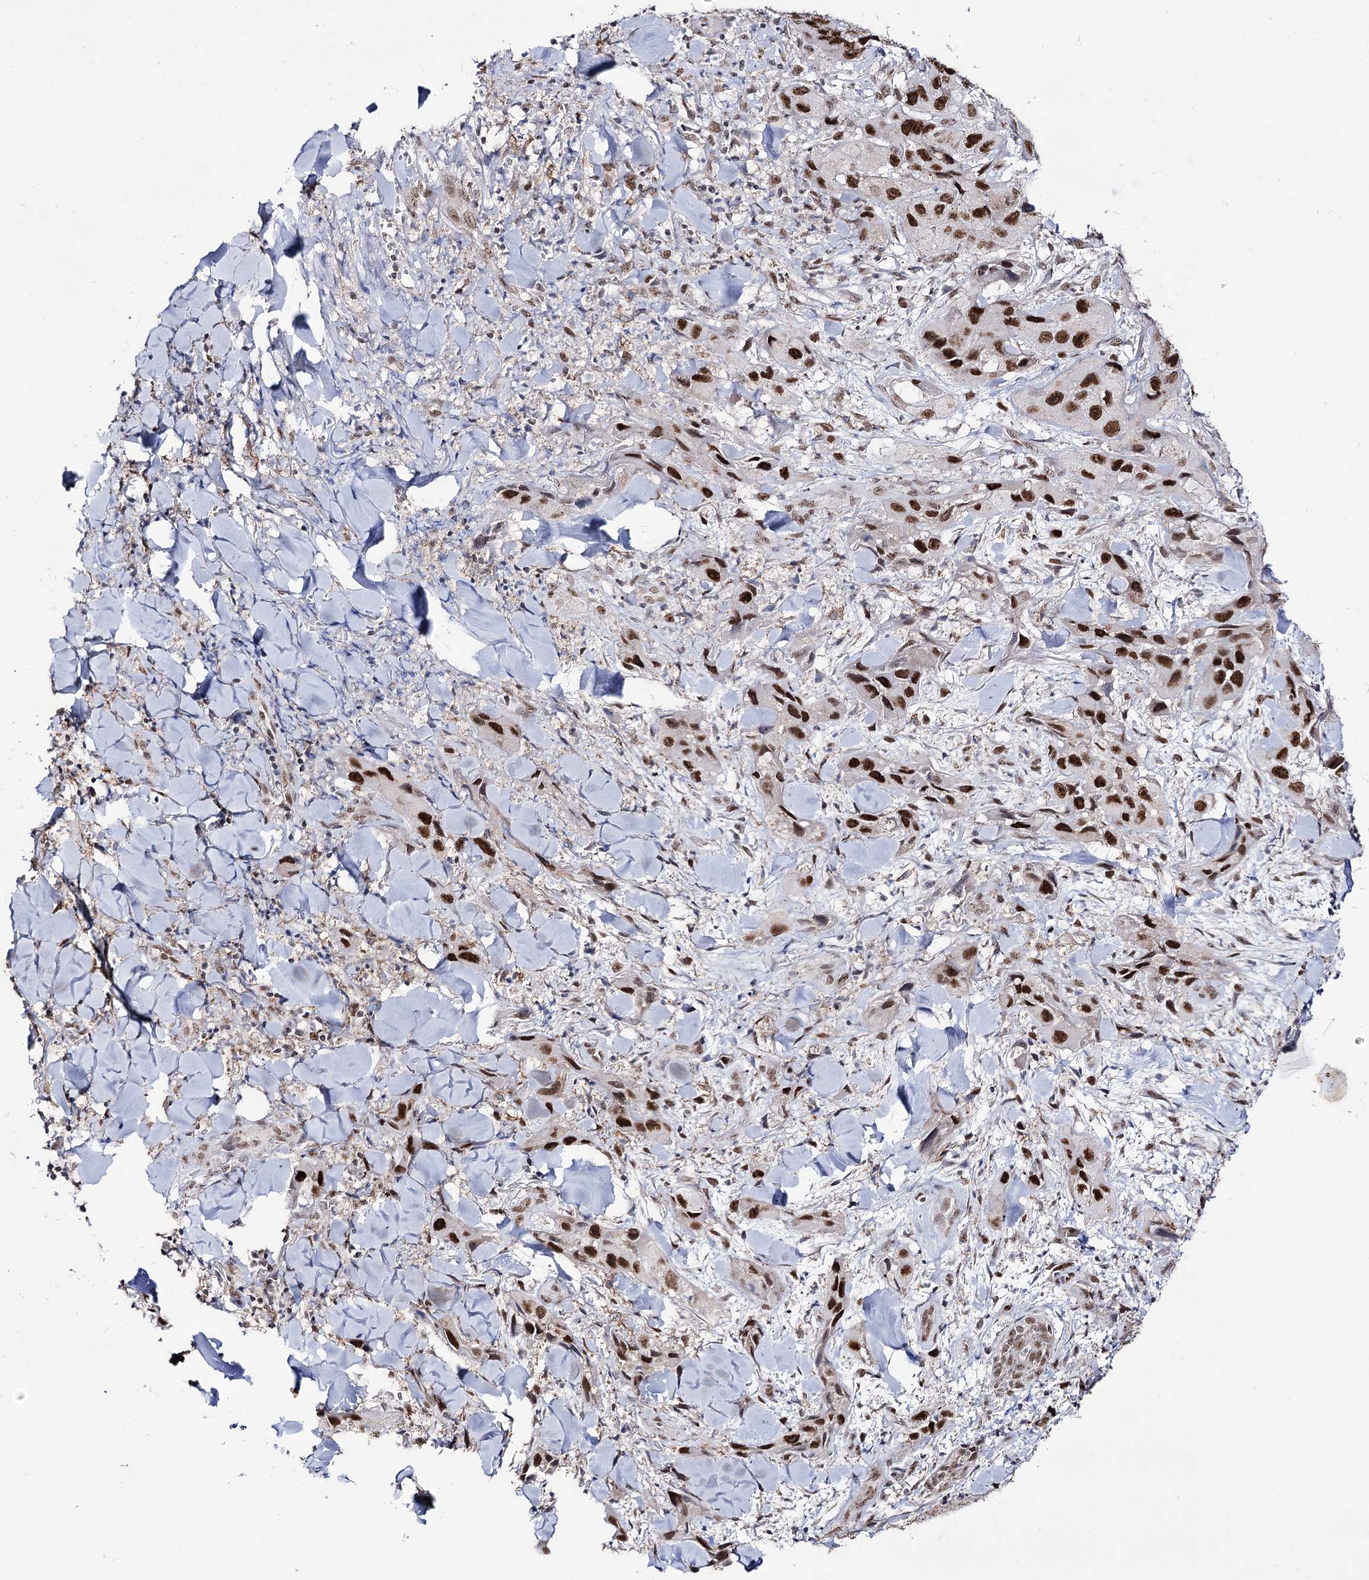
{"staining": {"intensity": "strong", "quantity": ">75%", "location": "nuclear"}, "tissue": "skin cancer", "cell_type": "Tumor cells", "image_type": "cancer", "snomed": [{"axis": "morphology", "description": "Squamous cell carcinoma, NOS"}, {"axis": "topography", "description": "Skin"}, {"axis": "topography", "description": "Subcutis"}], "caption": "Protein expression analysis of squamous cell carcinoma (skin) shows strong nuclear staining in about >75% of tumor cells.", "gene": "VGLL4", "patient": {"sex": "male", "age": 73}}